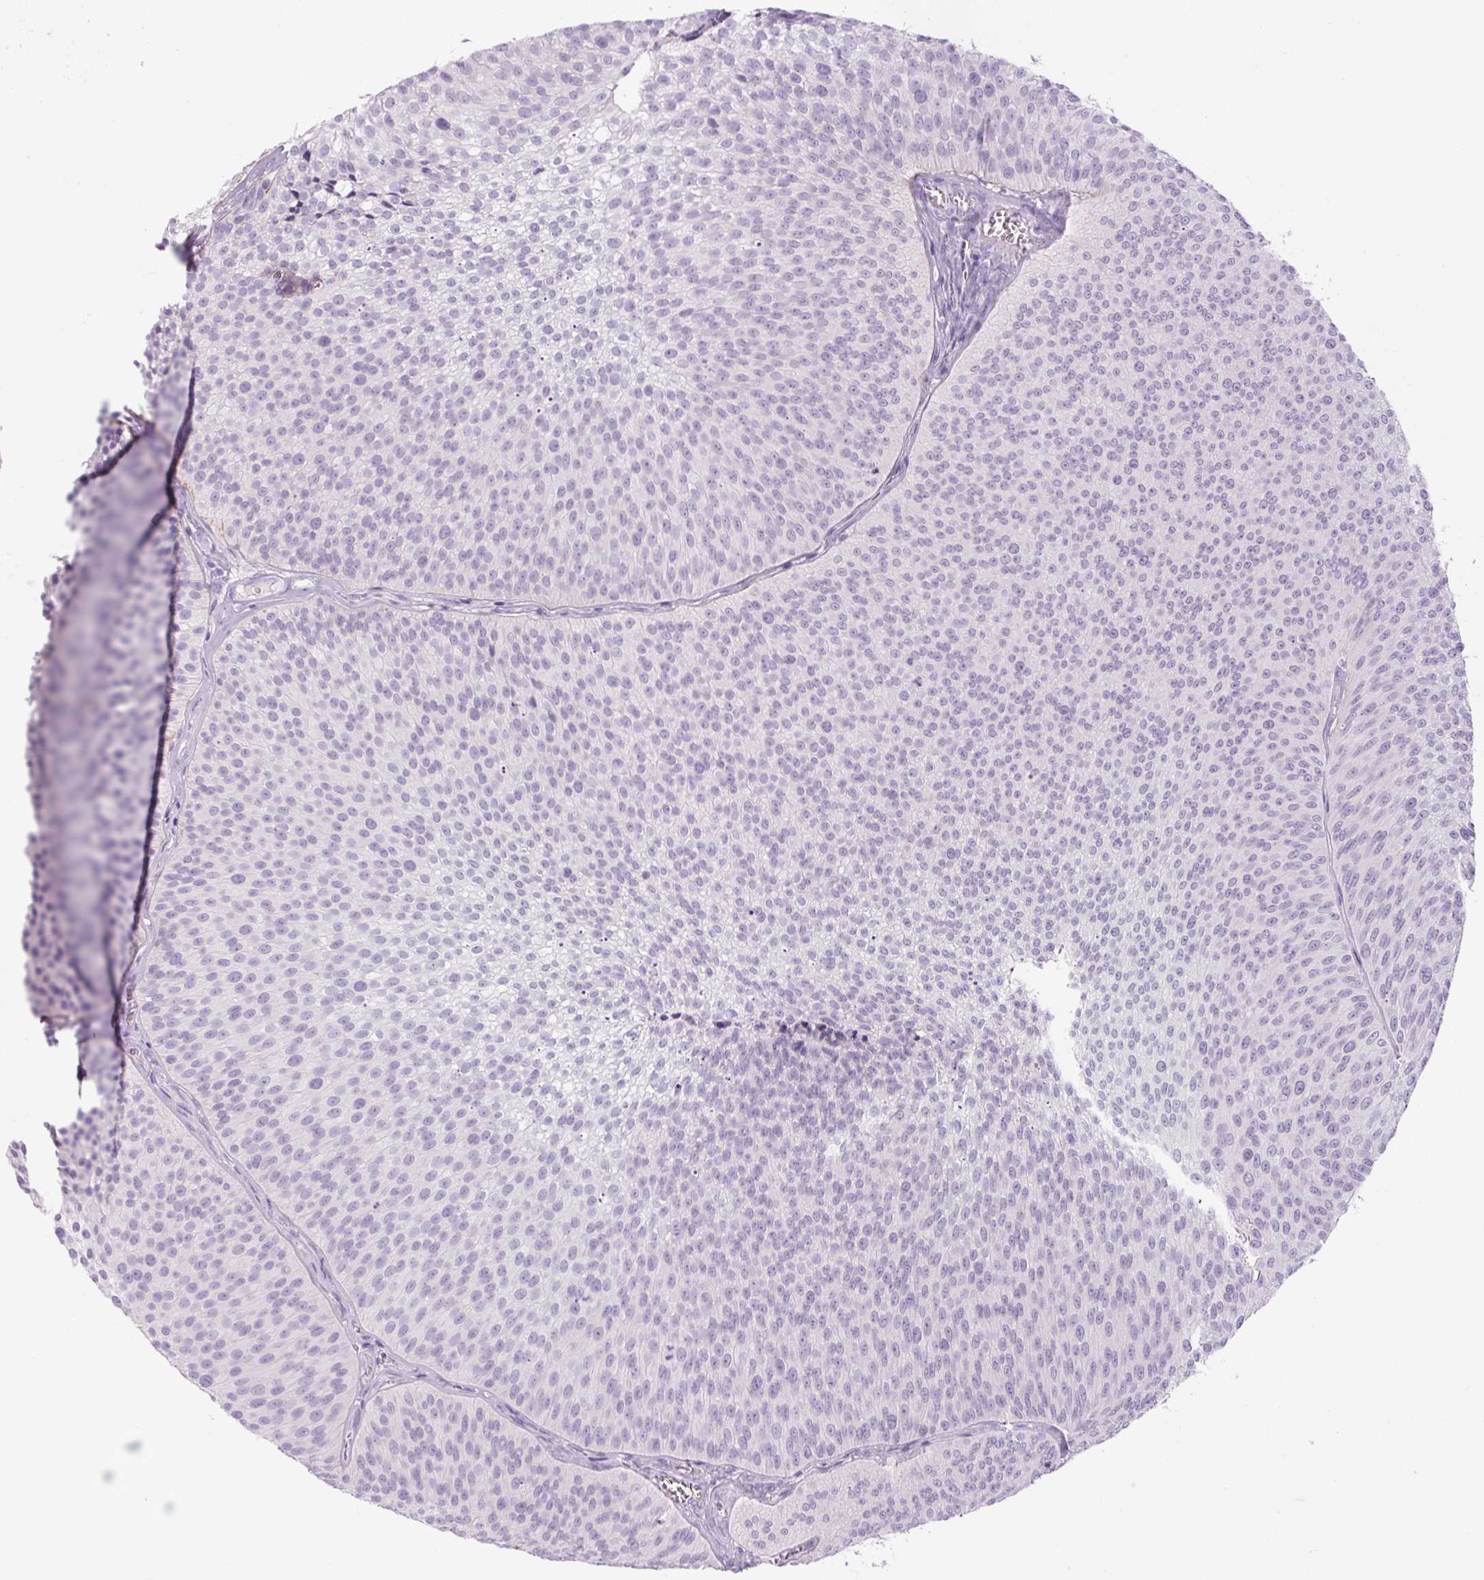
{"staining": {"intensity": "negative", "quantity": "none", "location": "none"}, "tissue": "urothelial cancer", "cell_type": "Tumor cells", "image_type": "cancer", "snomed": [{"axis": "morphology", "description": "Urothelial carcinoma, Low grade"}, {"axis": "topography", "description": "Urinary bladder"}], "caption": "Immunohistochemistry image of neoplastic tissue: human urothelial cancer stained with DAB (3,3'-diaminobenzidine) exhibits no significant protein positivity in tumor cells.", "gene": "COL9A2", "patient": {"sex": "male", "age": 91}}